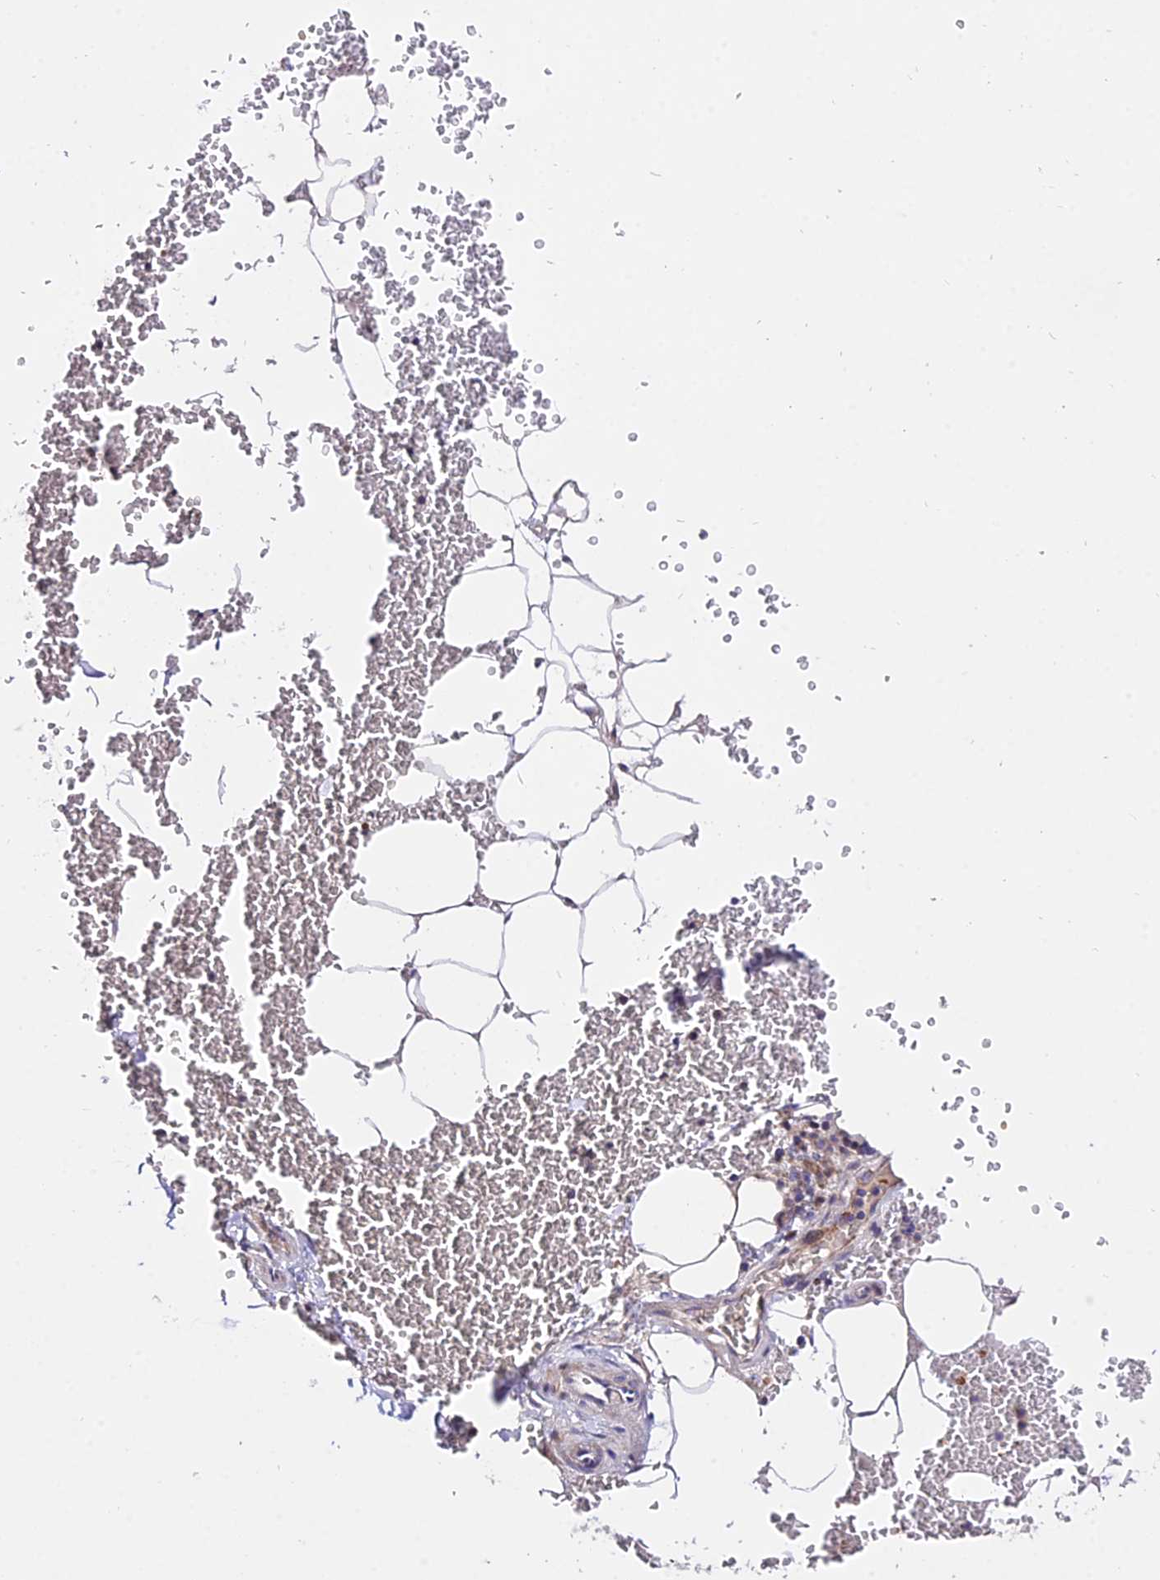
{"staining": {"intensity": "negative", "quantity": "none", "location": "none"}, "tissue": "adipose tissue", "cell_type": "Adipocytes", "image_type": "normal", "snomed": [{"axis": "morphology", "description": "Normal tissue, NOS"}, {"axis": "topography", "description": "Adipose tissue"}, {"axis": "topography", "description": "Peripheral nerve tissue"}], "caption": "Adipose tissue was stained to show a protein in brown. There is no significant positivity in adipocytes. (DAB immunohistochemistry with hematoxylin counter stain).", "gene": "WDR5B", "patient": {"sex": "male", "age": 52}}